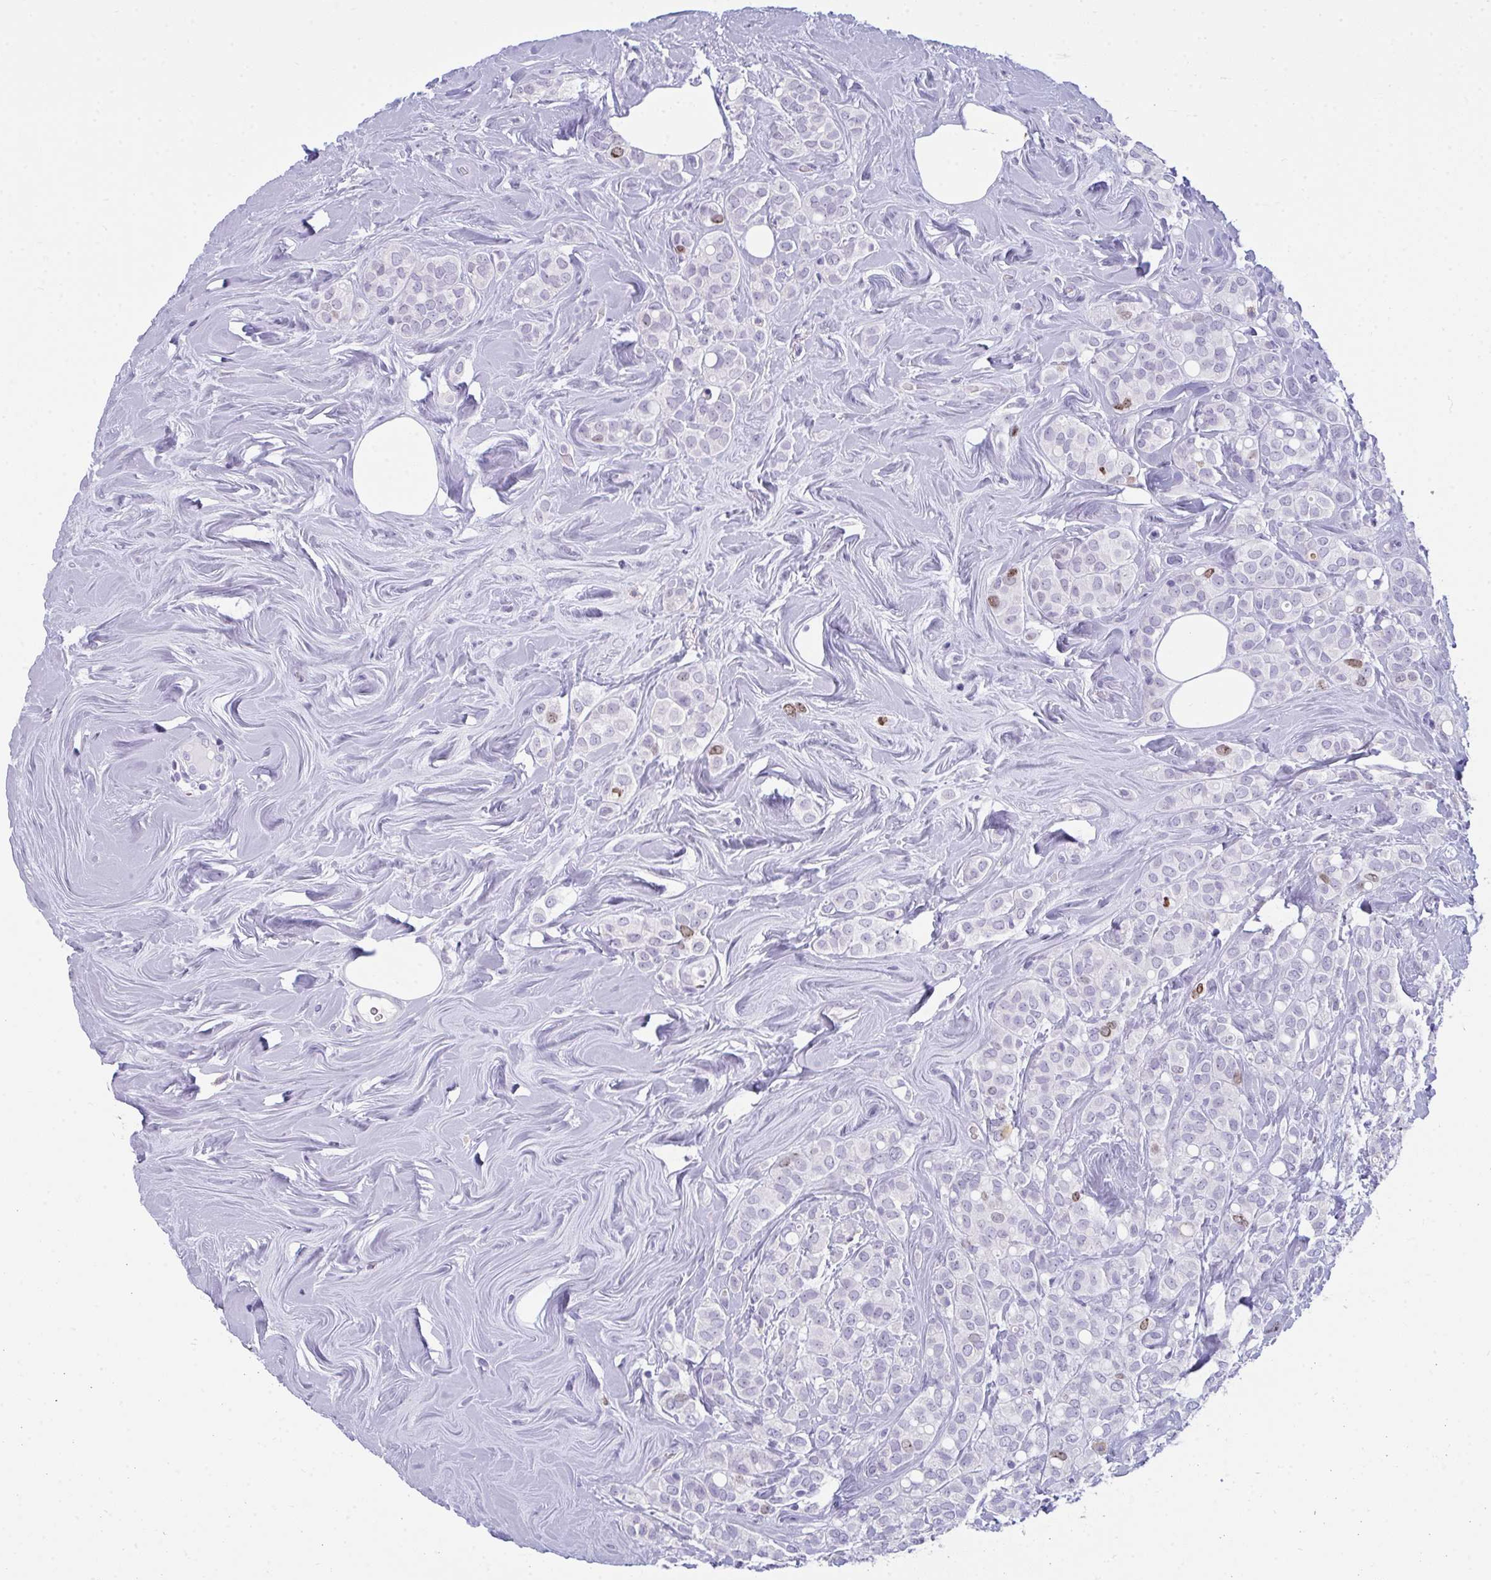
{"staining": {"intensity": "moderate", "quantity": "<25%", "location": "nuclear"}, "tissue": "breast cancer", "cell_type": "Tumor cells", "image_type": "cancer", "snomed": [{"axis": "morphology", "description": "Lobular carcinoma"}, {"axis": "topography", "description": "Breast"}], "caption": "IHC micrograph of human lobular carcinoma (breast) stained for a protein (brown), which displays low levels of moderate nuclear expression in about <25% of tumor cells.", "gene": "SUZ12", "patient": {"sex": "female", "age": 68}}